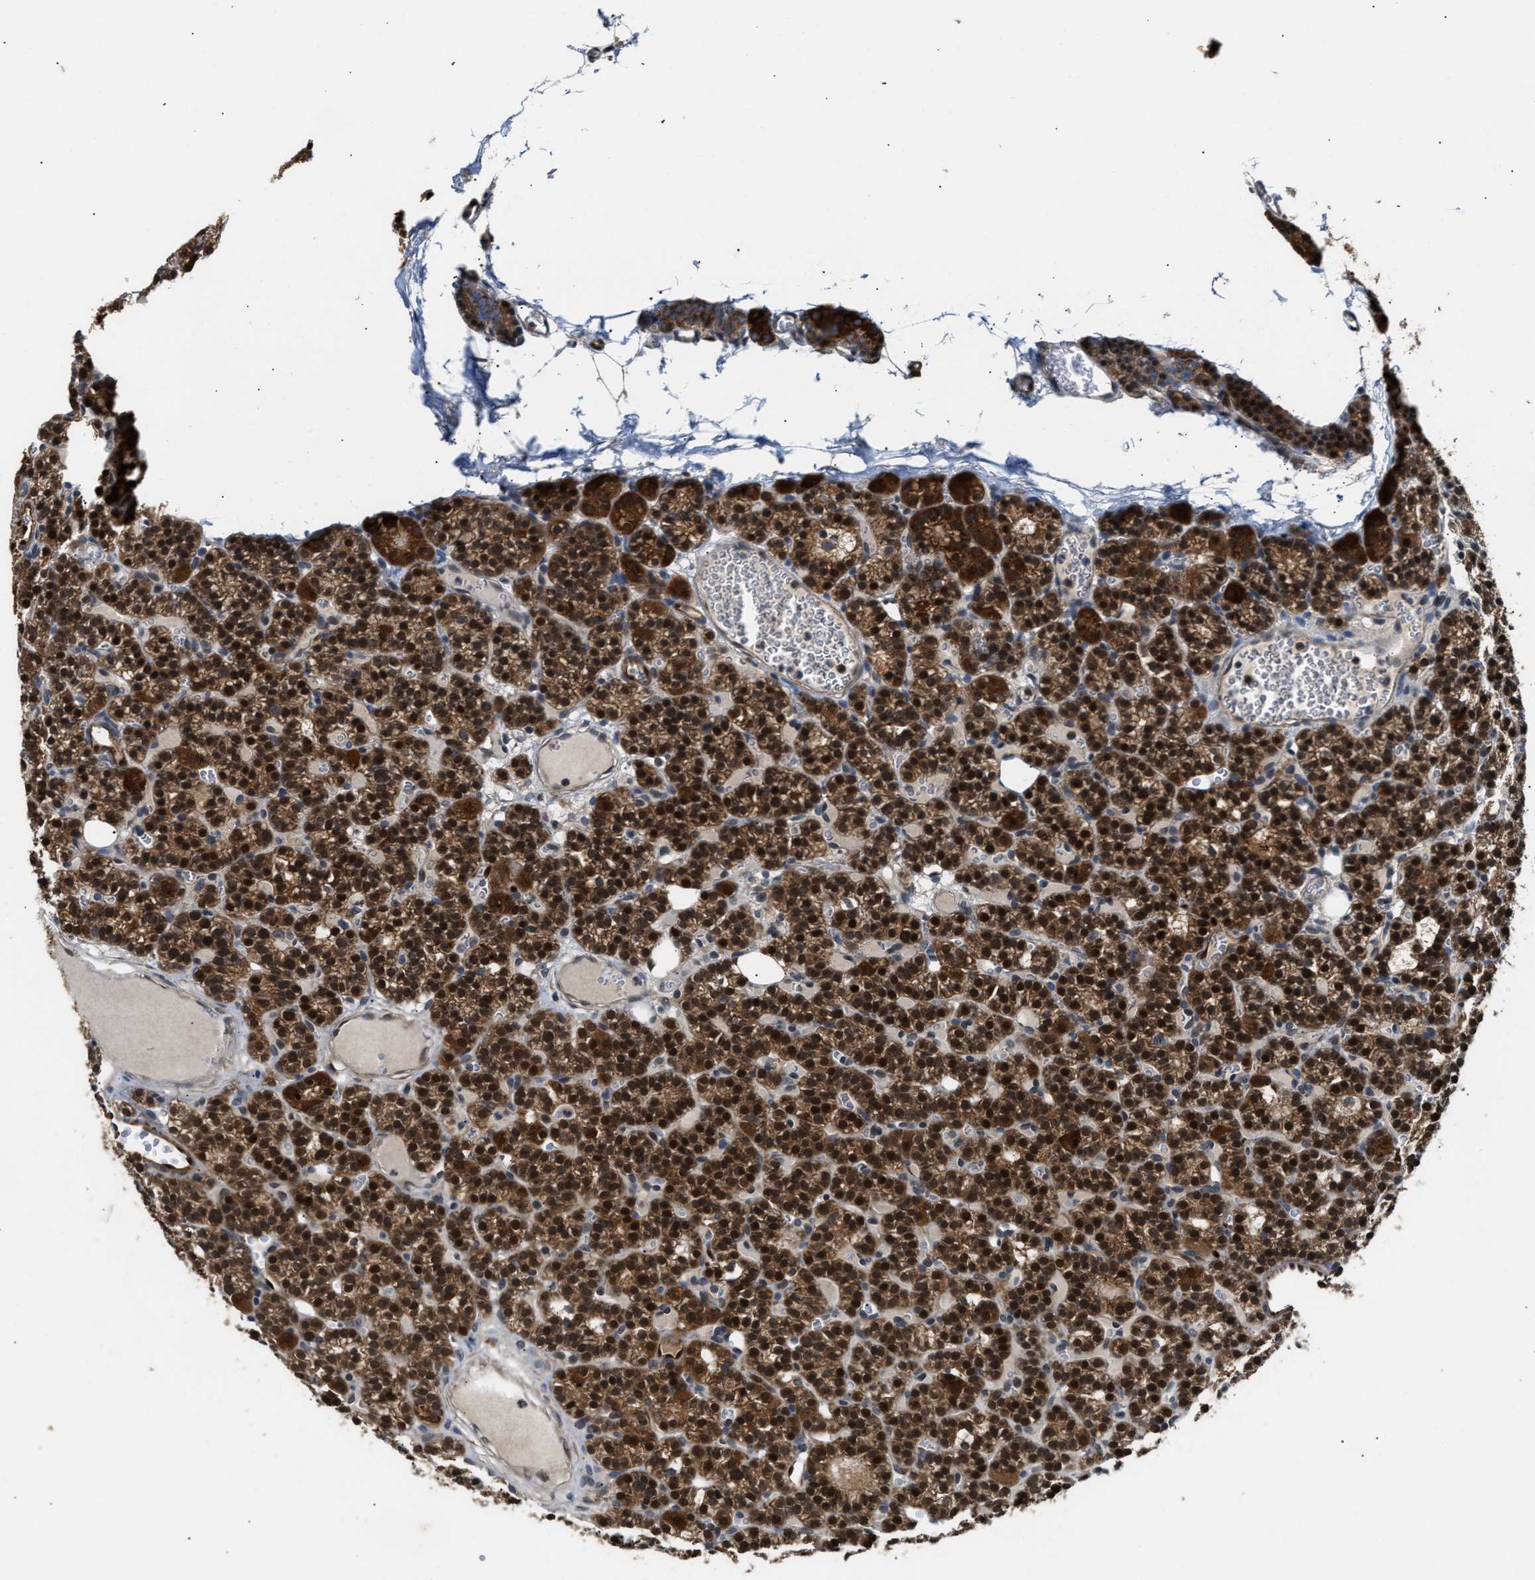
{"staining": {"intensity": "strong", "quantity": ">75%", "location": "cytoplasmic/membranous,nuclear"}, "tissue": "parathyroid gland", "cell_type": "Glandular cells", "image_type": "normal", "snomed": [{"axis": "morphology", "description": "Normal tissue, NOS"}, {"axis": "morphology", "description": "Adenoma, NOS"}, {"axis": "topography", "description": "Parathyroid gland"}], "caption": "IHC image of normal human parathyroid gland stained for a protein (brown), which demonstrates high levels of strong cytoplasmic/membranous,nuclear positivity in approximately >75% of glandular cells.", "gene": "PPA1", "patient": {"sex": "female", "age": 58}}